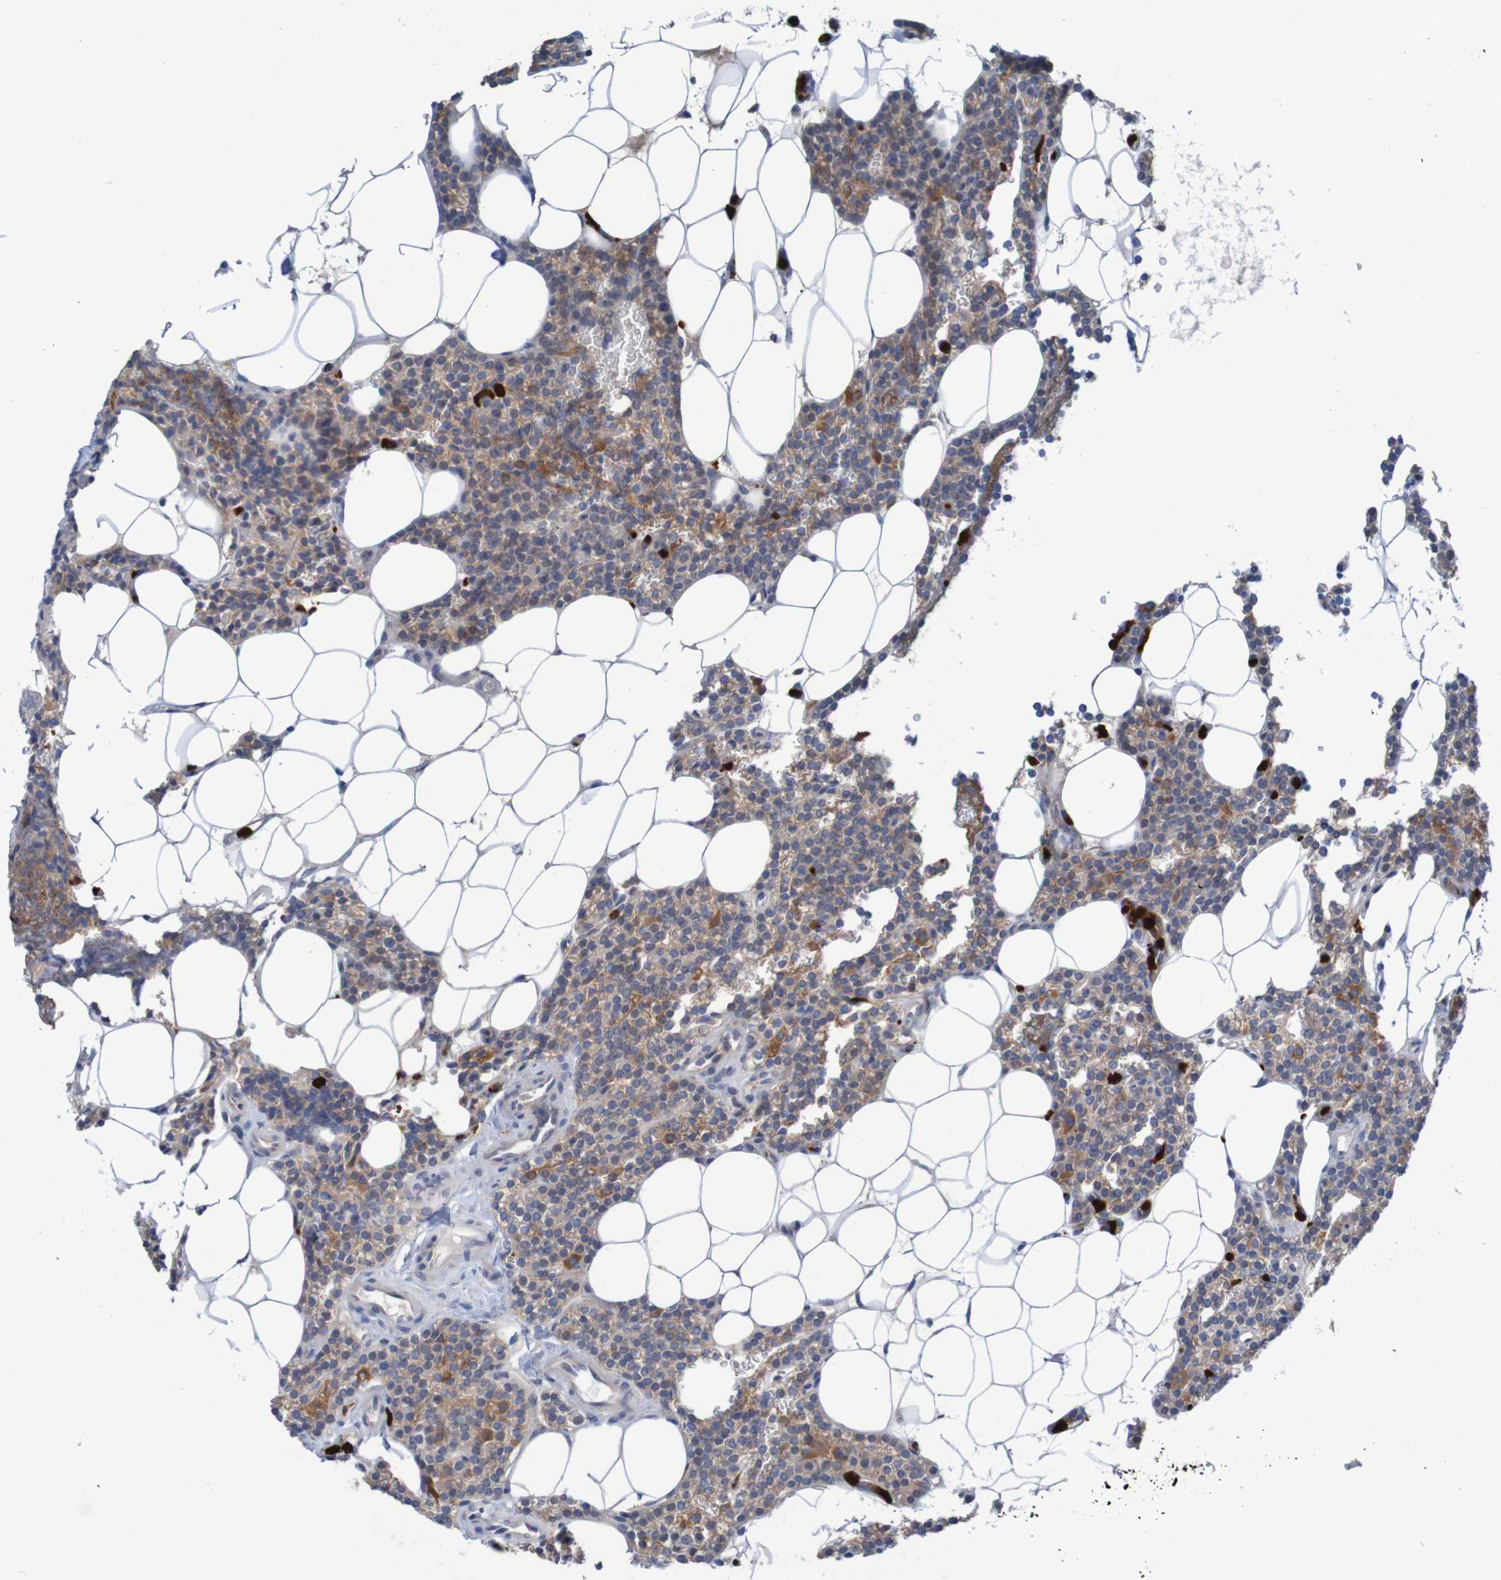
{"staining": {"intensity": "weak", "quantity": ">75%", "location": "cytoplasmic/membranous"}, "tissue": "parathyroid gland", "cell_type": "Glandular cells", "image_type": "normal", "snomed": [{"axis": "morphology", "description": "Normal tissue, NOS"}, {"axis": "morphology", "description": "Adenoma, NOS"}, {"axis": "topography", "description": "Parathyroid gland"}], "caption": "DAB immunohistochemical staining of normal human parathyroid gland shows weak cytoplasmic/membranous protein staining in about >75% of glandular cells. The staining was performed using DAB (3,3'-diaminobenzidine), with brown indicating positive protein expression. Nuclei are stained blue with hematoxylin.", "gene": "PARP4", "patient": {"sex": "female", "age": 51}}